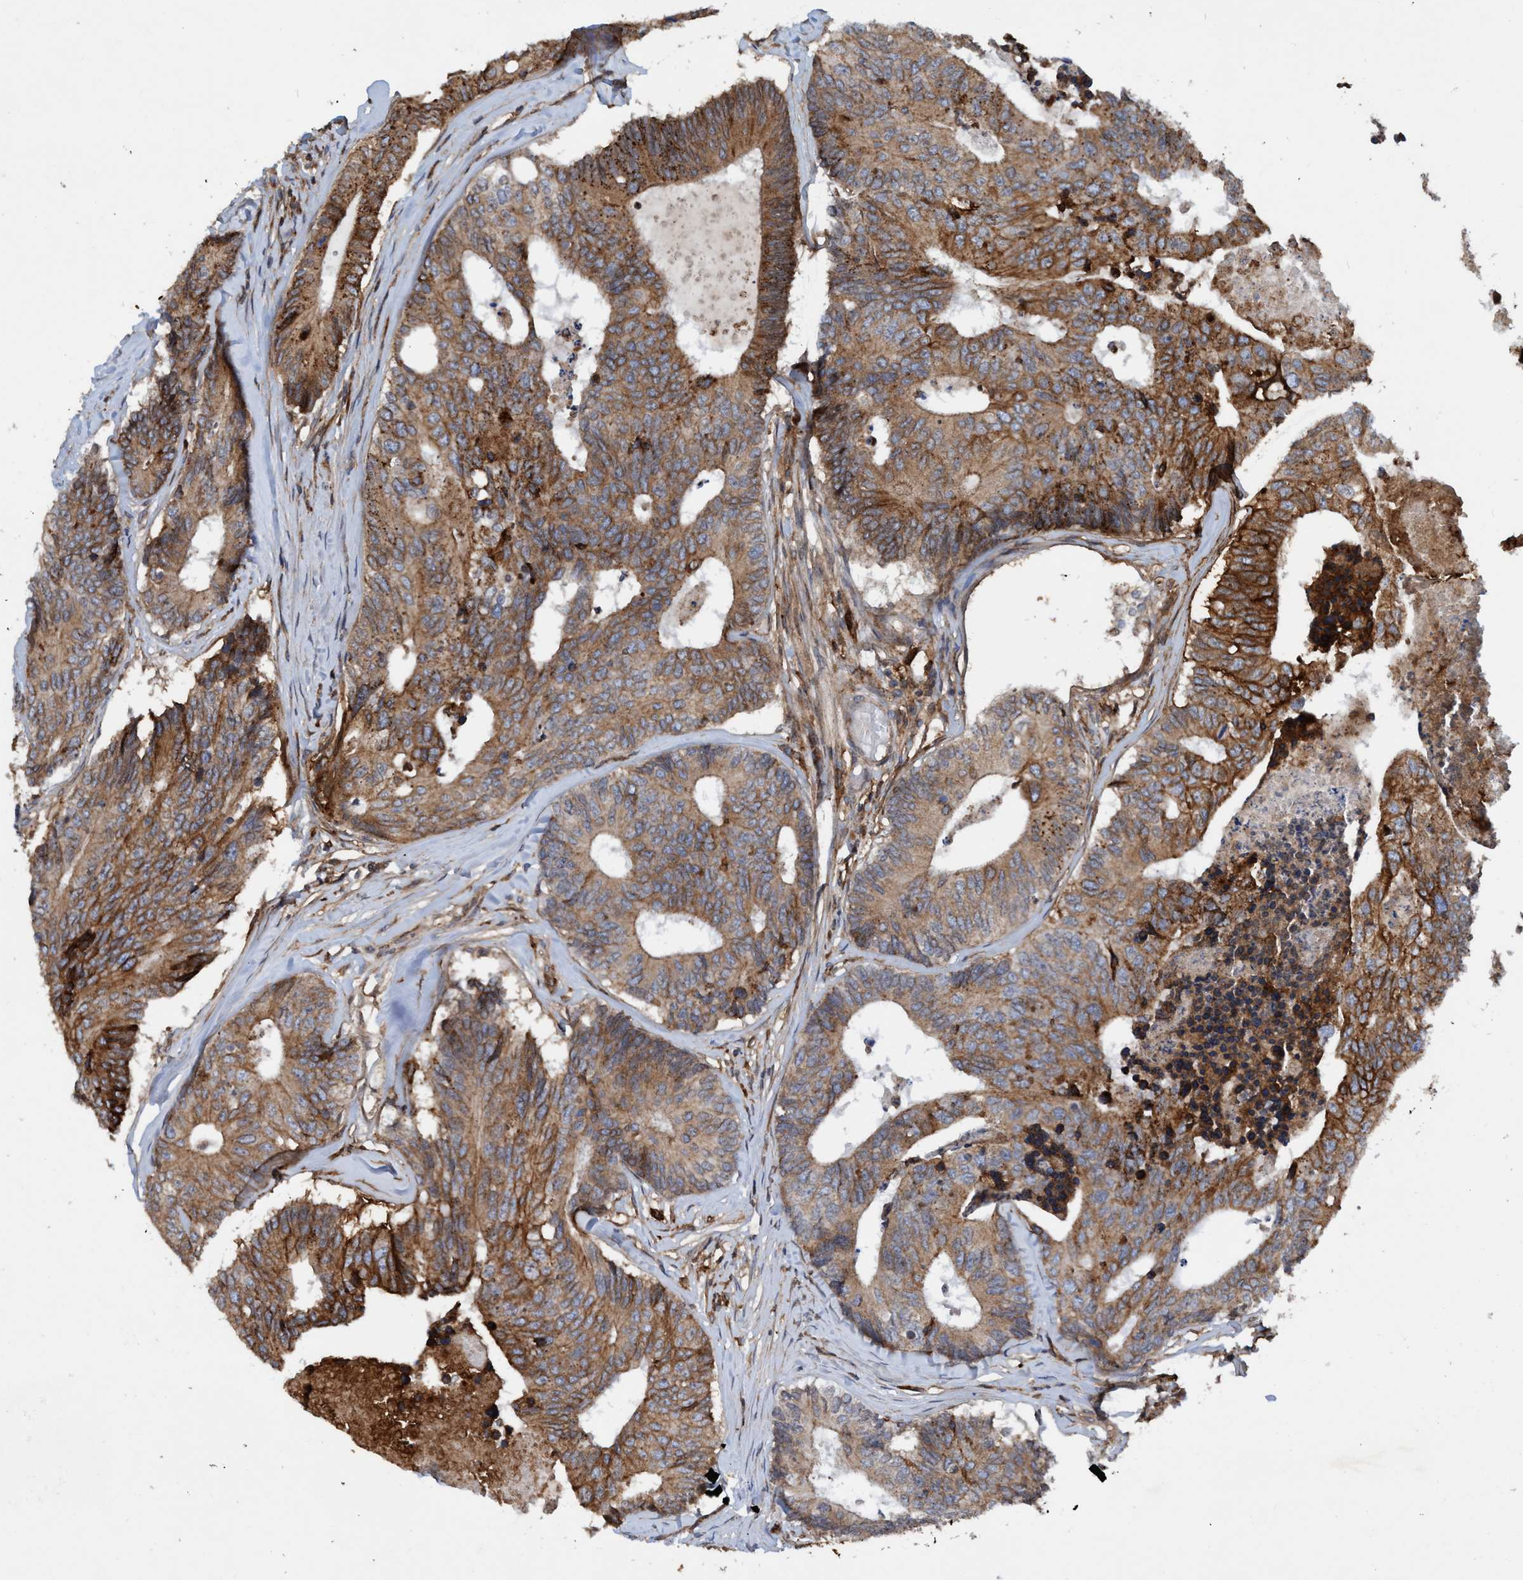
{"staining": {"intensity": "moderate", "quantity": ">75%", "location": "cytoplasmic/membranous"}, "tissue": "colorectal cancer", "cell_type": "Tumor cells", "image_type": "cancer", "snomed": [{"axis": "morphology", "description": "Adenocarcinoma, NOS"}, {"axis": "topography", "description": "Colon"}], "caption": "Protein expression analysis of human colorectal cancer (adenocarcinoma) reveals moderate cytoplasmic/membranous staining in about >75% of tumor cells.", "gene": "SLC16A3", "patient": {"sex": "female", "age": 67}}